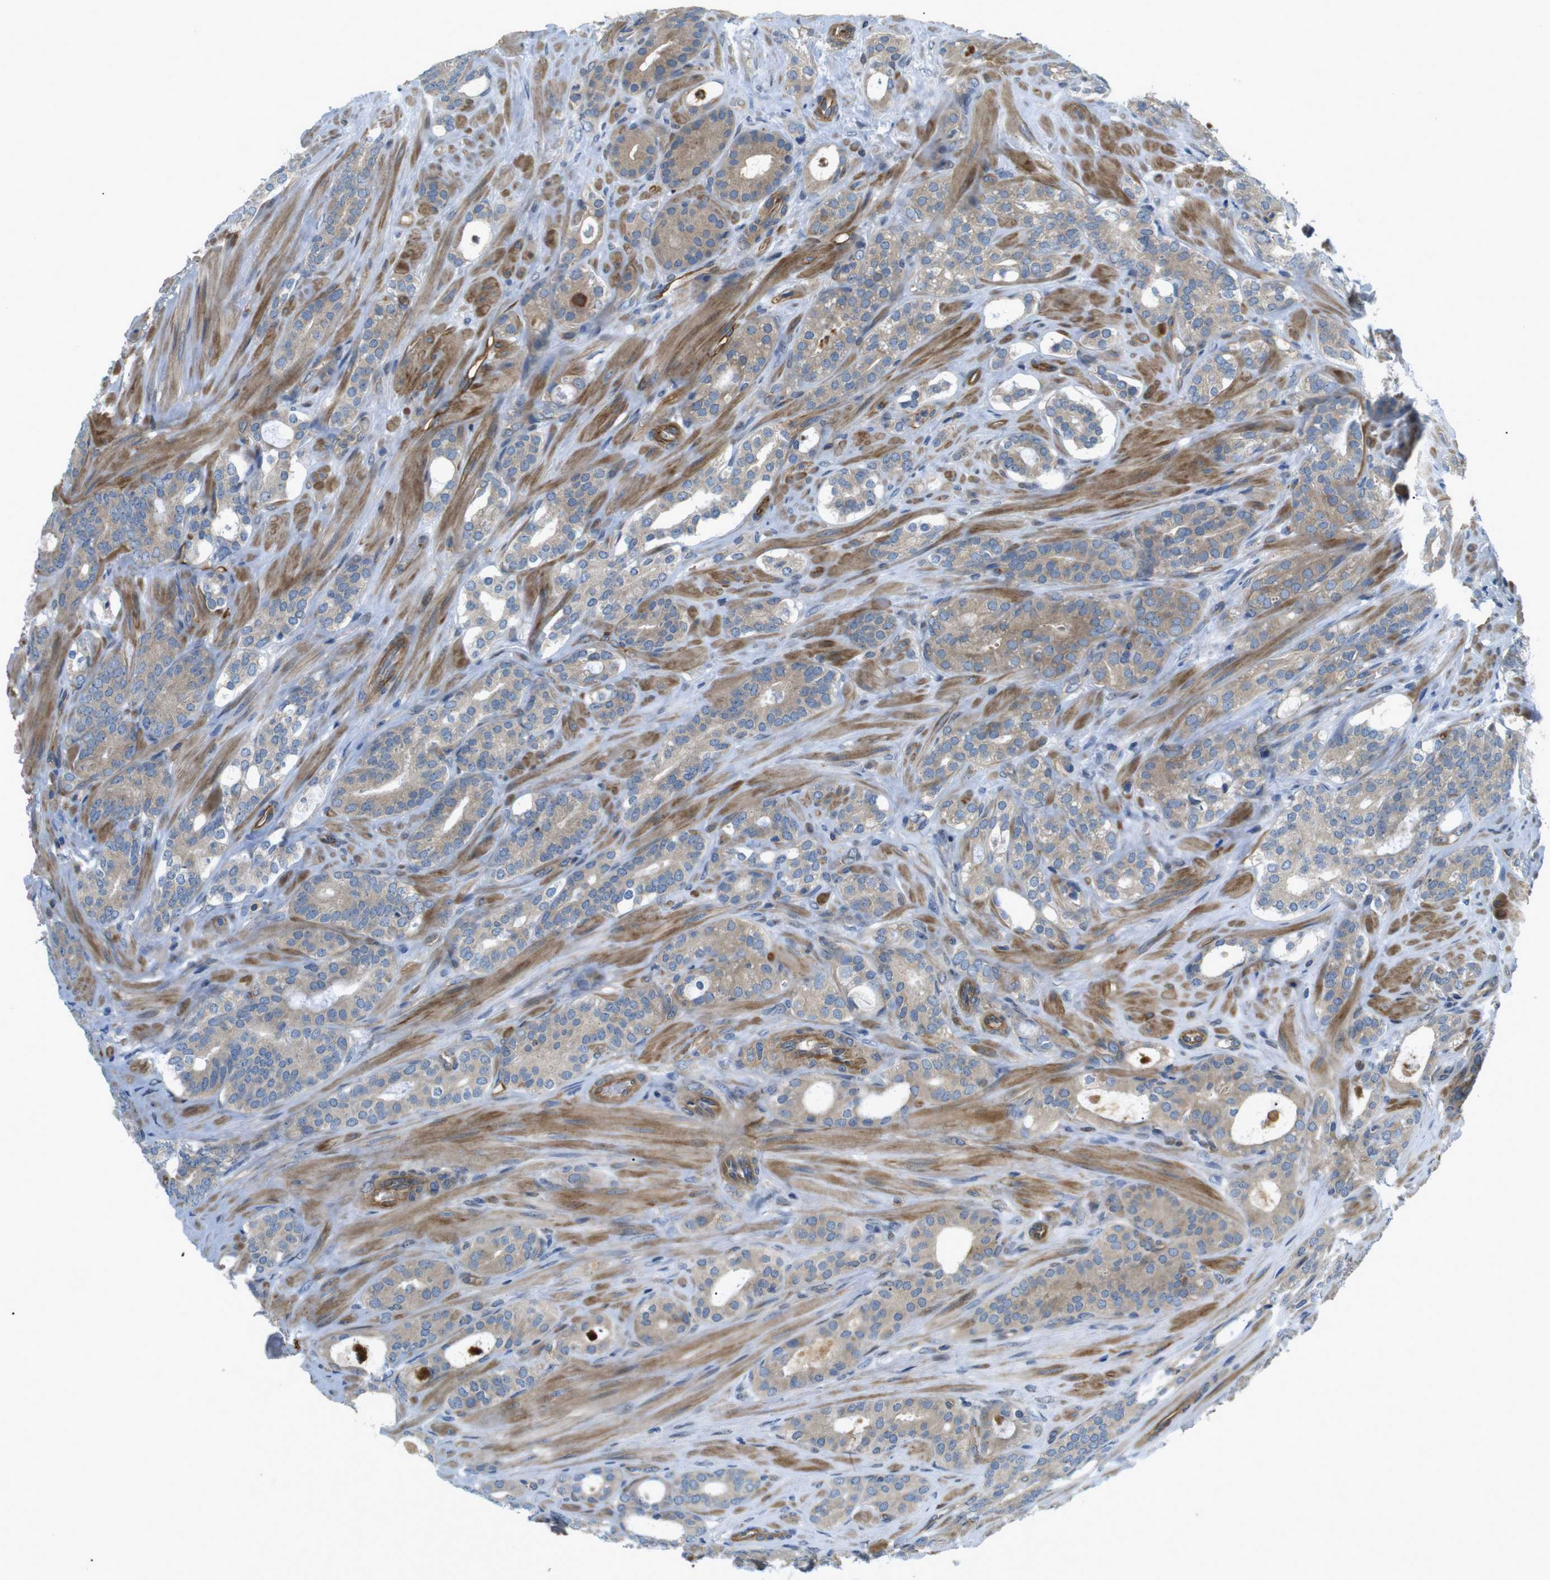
{"staining": {"intensity": "weak", "quantity": ">75%", "location": "cytoplasmic/membranous"}, "tissue": "prostate cancer", "cell_type": "Tumor cells", "image_type": "cancer", "snomed": [{"axis": "morphology", "description": "Adenocarcinoma, Low grade"}, {"axis": "topography", "description": "Prostate"}], "caption": "Human prostate cancer (low-grade adenocarcinoma) stained for a protein (brown) shows weak cytoplasmic/membranous positive staining in approximately >75% of tumor cells.", "gene": "TSC1", "patient": {"sex": "male", "age": 63}}